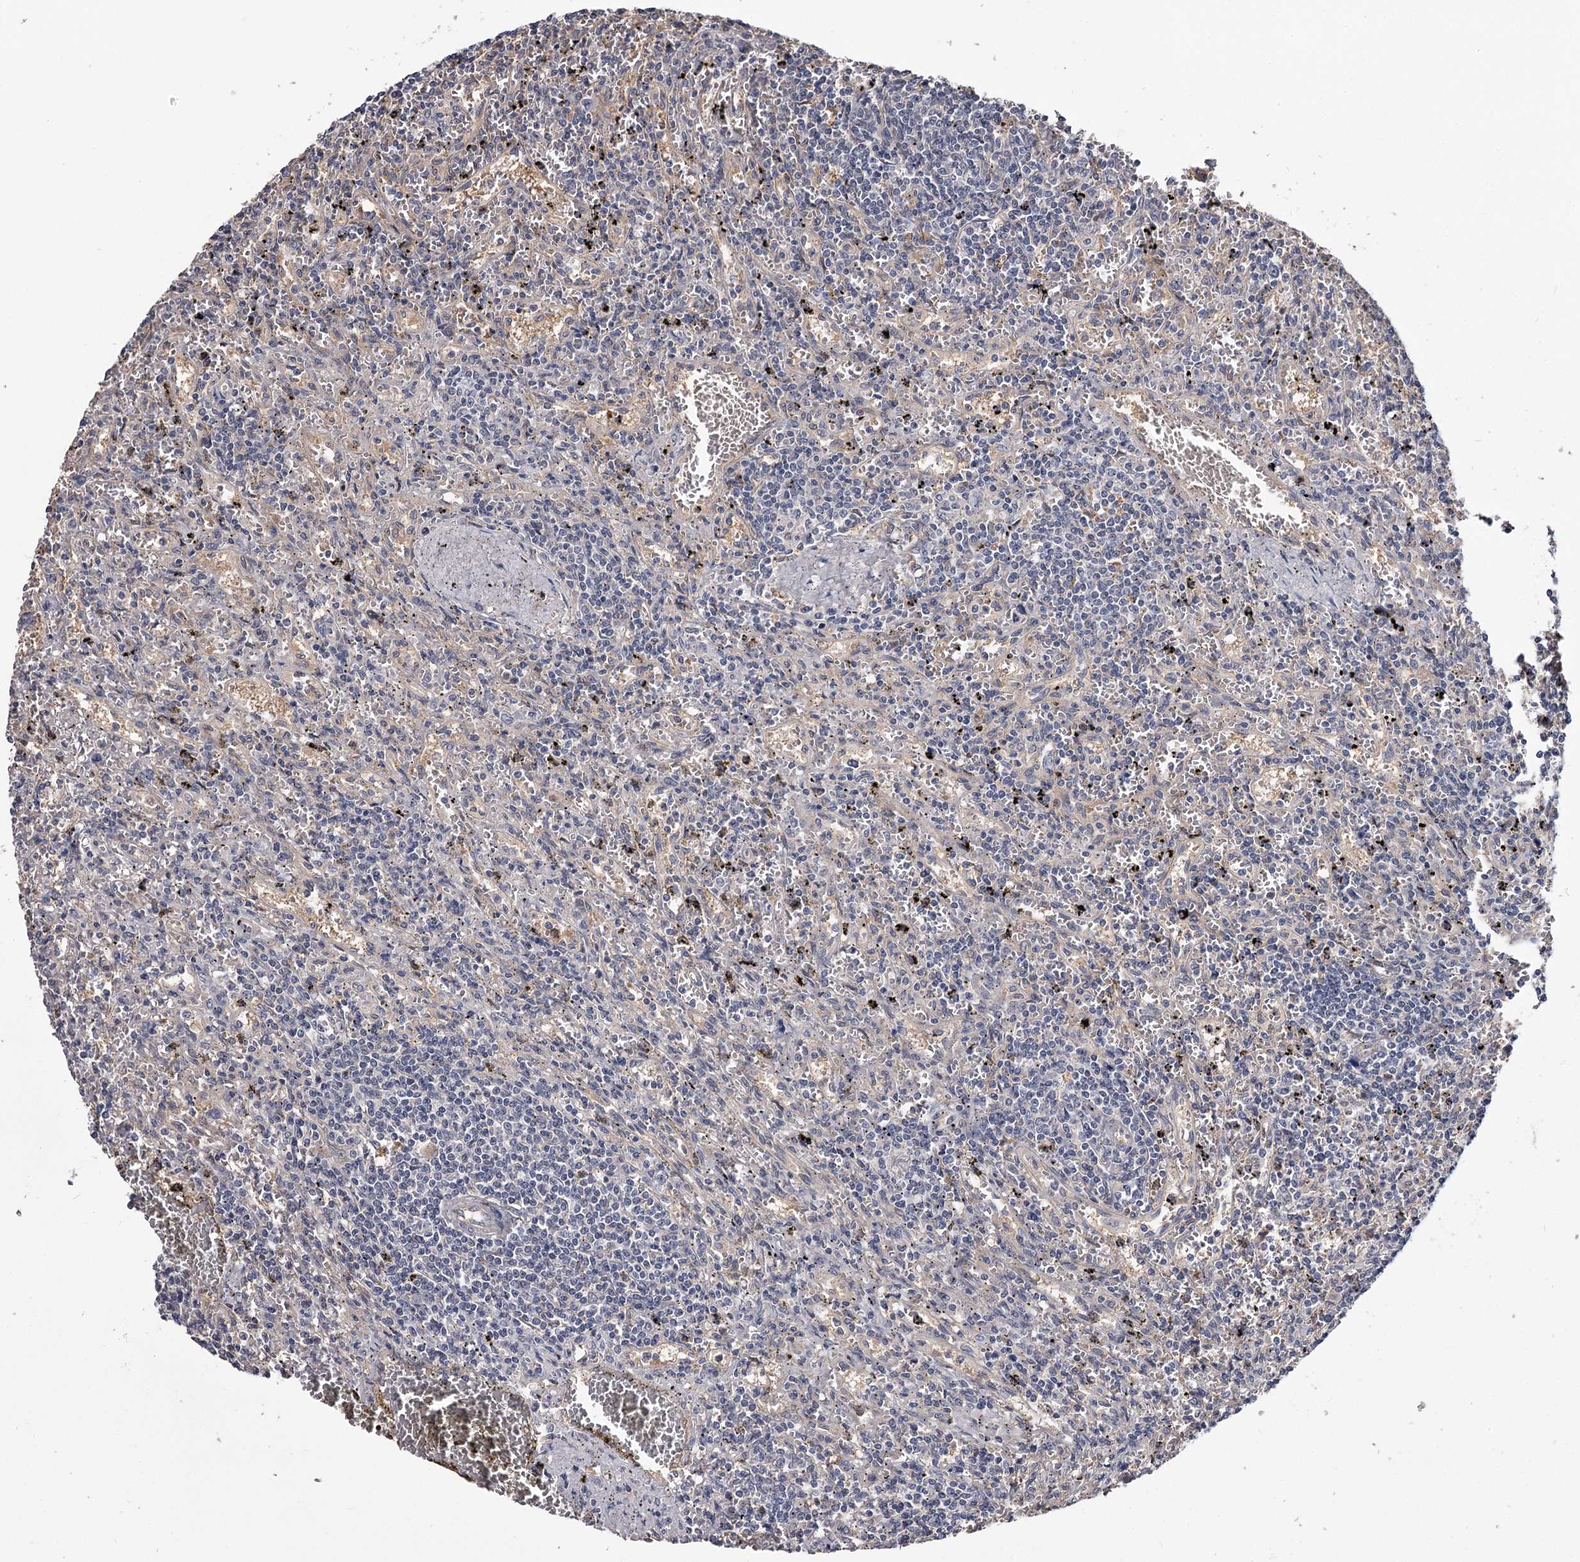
{"staining": {"intensity": "negative", "quantity": "none", "location": "none"}, "tissue": "lymphoma", "cell_type": "Tumor cells", "image_type": "cancer", "snomed": [{"axis": "morphology", "description": "Malignant lymphoma, non-Hodgkin's type, Low grade"}, {"axis": "topography", "description": "Spleen"}], "caption": "The histopathology image displays no significant staining in tumor cells of low-grade malignant lymphoma, non-Hodgkin's type.", "gene": "GSTO1", "patient": {"sex": "male", "age": 76}}